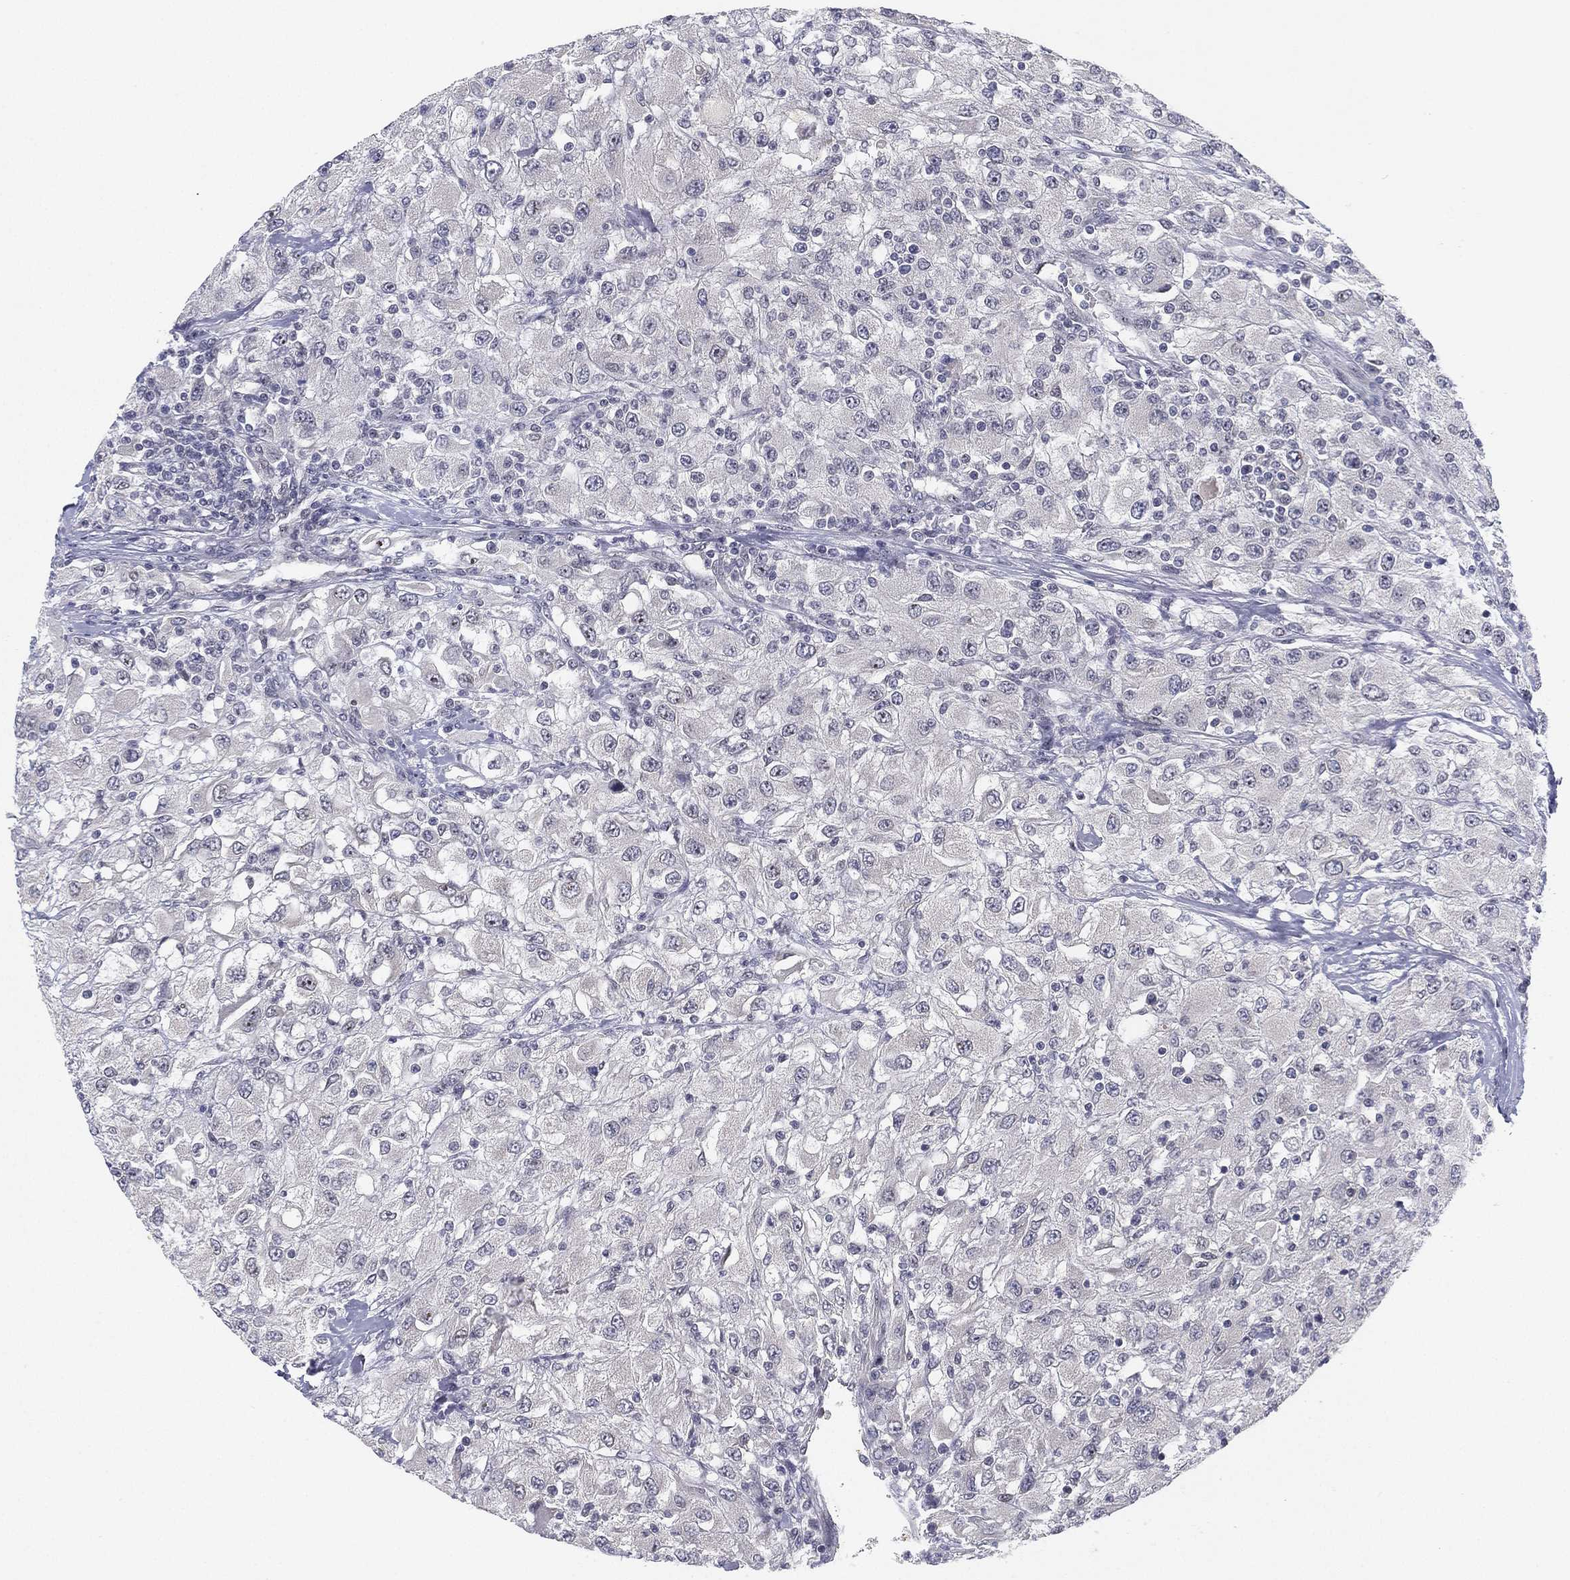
{"staining": {"intensity": "negative", "quantity": "none", "location": "none"}, "tissue": "renal cancer", "cell_type": "Tumor cells", "image_type": "cancer", "snomed": [{"axis": "morphology", "description": "Adenocarcinoma, NOS"}, {"axis": "topography", "description": "Kidney"}], "caption": "This is a histopathology image of immunohistochemistry (IHC) staining of renal adenocarcinoma, which shows no staining in tumor cells.", "gene": "MS4A8", "patient": {"sex": "female", "age": 67}}